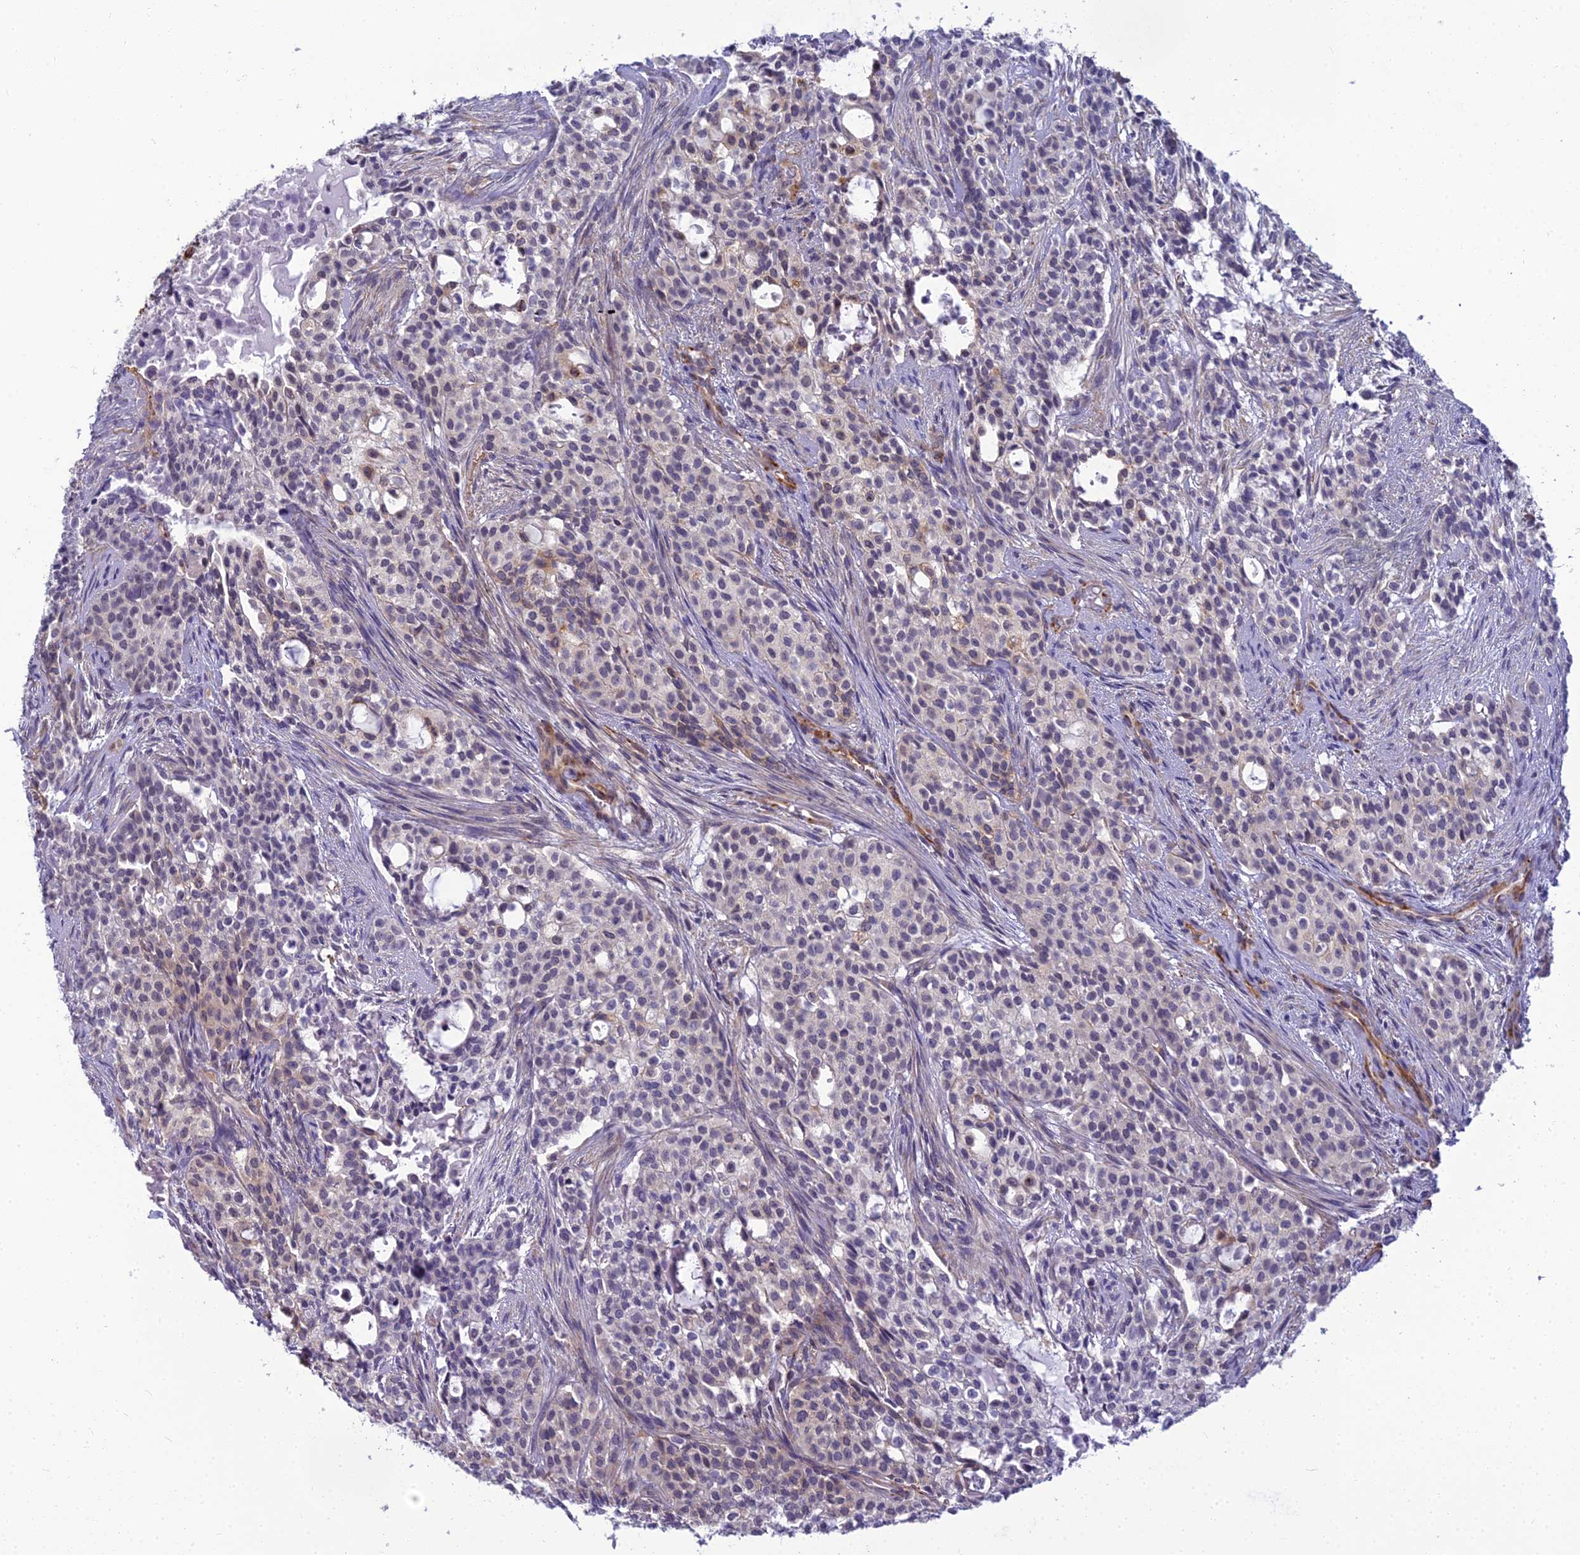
{"staining": {"intensity": "weak", "quantity": "25%-75%", "location": "cytoplasmic/membranous"}, "tissue": "head and neck cancer", "cell_type": "Tumor cells", "image_type": "cancer", "snomed": [{"axis": "morphology", "description": "Adenocarcinoma, NOS"}, {"axis": "topography", "description": "Head-Neck"}], "caption": "Head and neck cancer tissue shows weak cytoplasmic/membranous staining in approximately 25%-75% of tumor cells, visualized by immunohistochemistry.", "gene": "RGL3", "patient": {"sex": "male", "age": 81}}